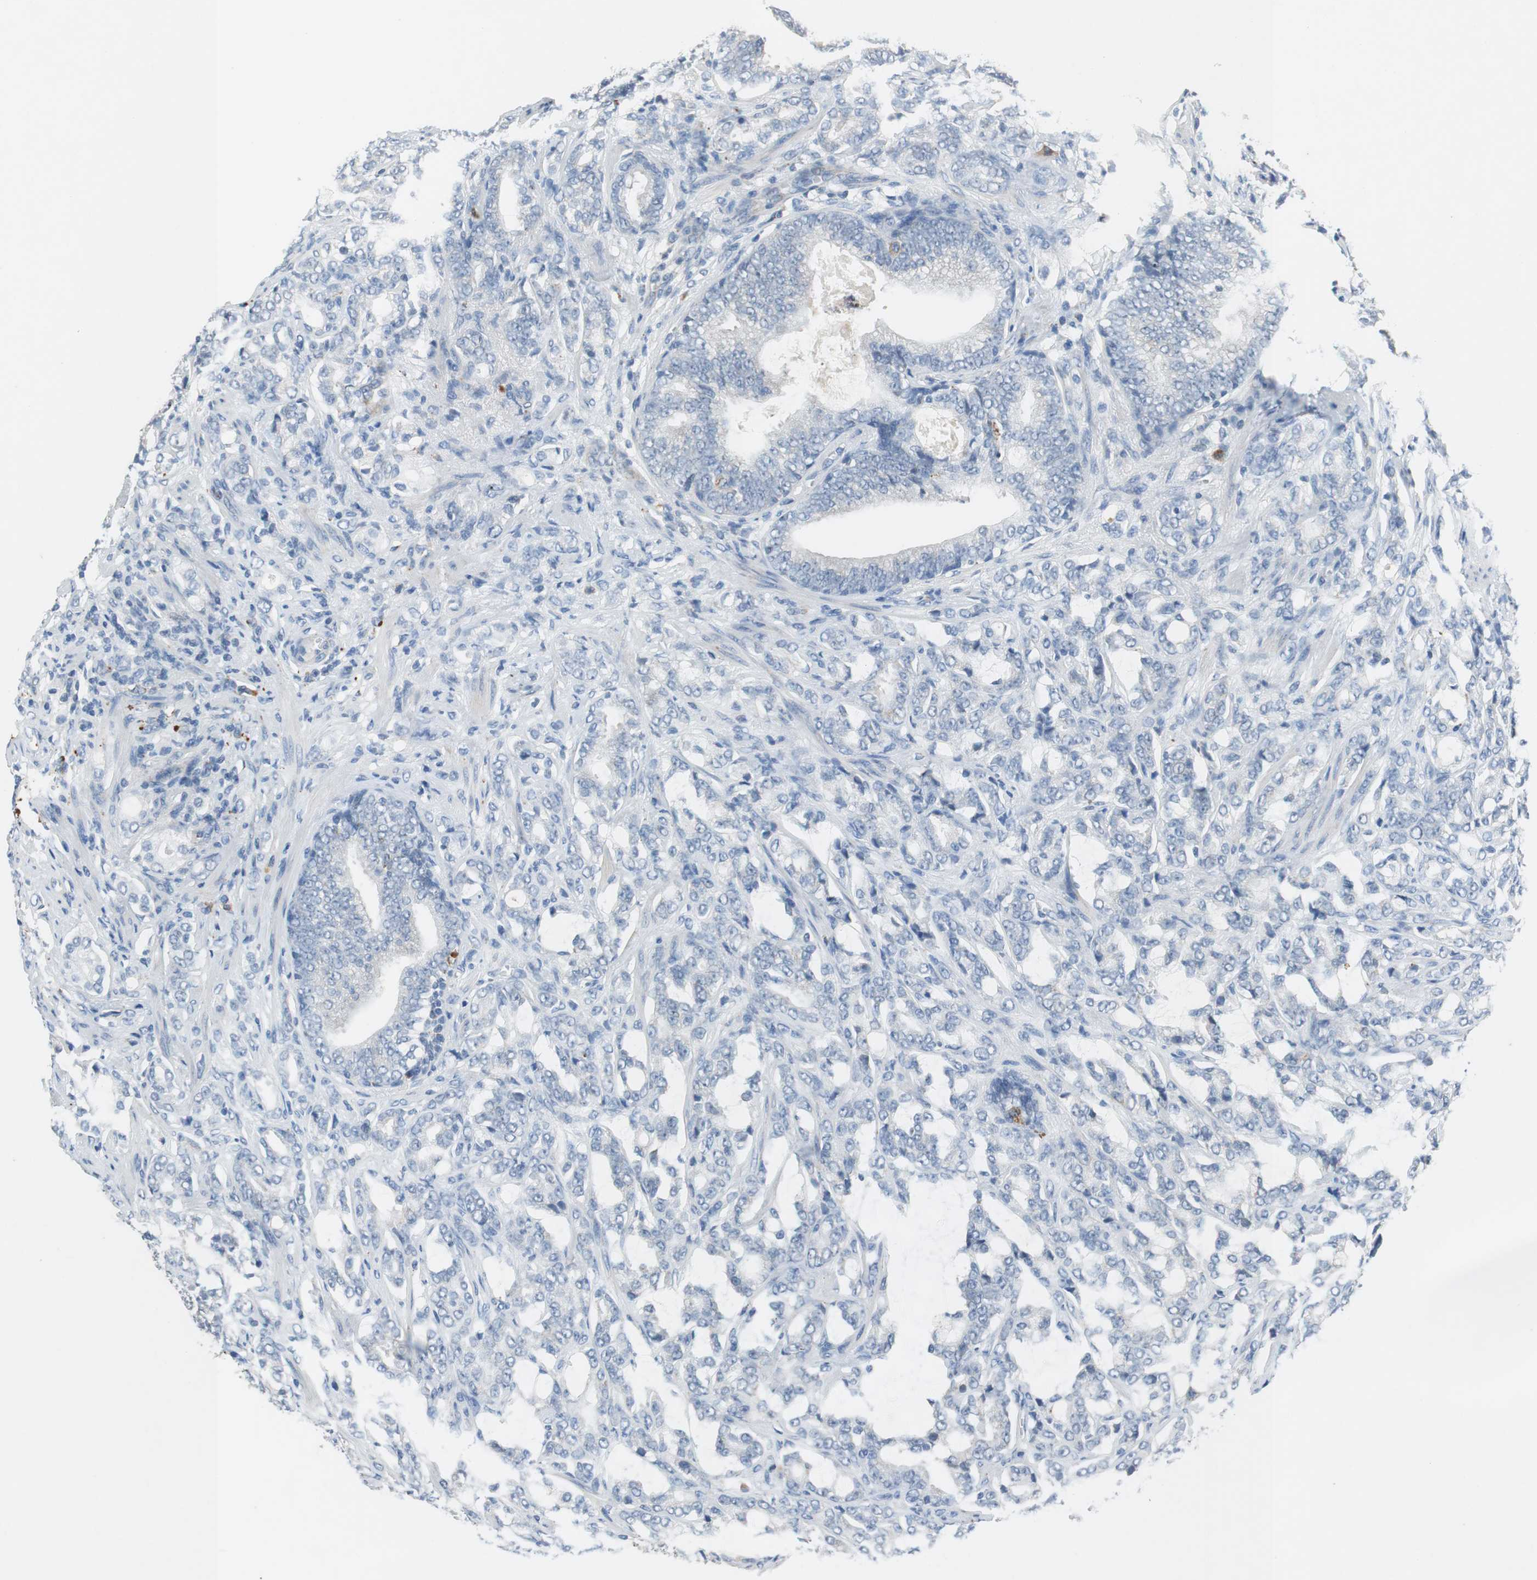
{"staining": {"intensity": "negative", "quantity": "none", "location": "none"}, "tissue": "prostate cancer", "cell_type": "Tumor cells", "image_type": "cancer", "snomed": [{"axis": "morphology", "description": "Adenocarcinoma, Low grade"}, {"axis": "topography", "description": "Prostate"}], "caption": "IHC micrograph of human prostate cancer stained for a protein (brown), which displays no expression in tumor cells.", "gene": "NLGN1", "patient": {"sex": "male", "age": 58}}